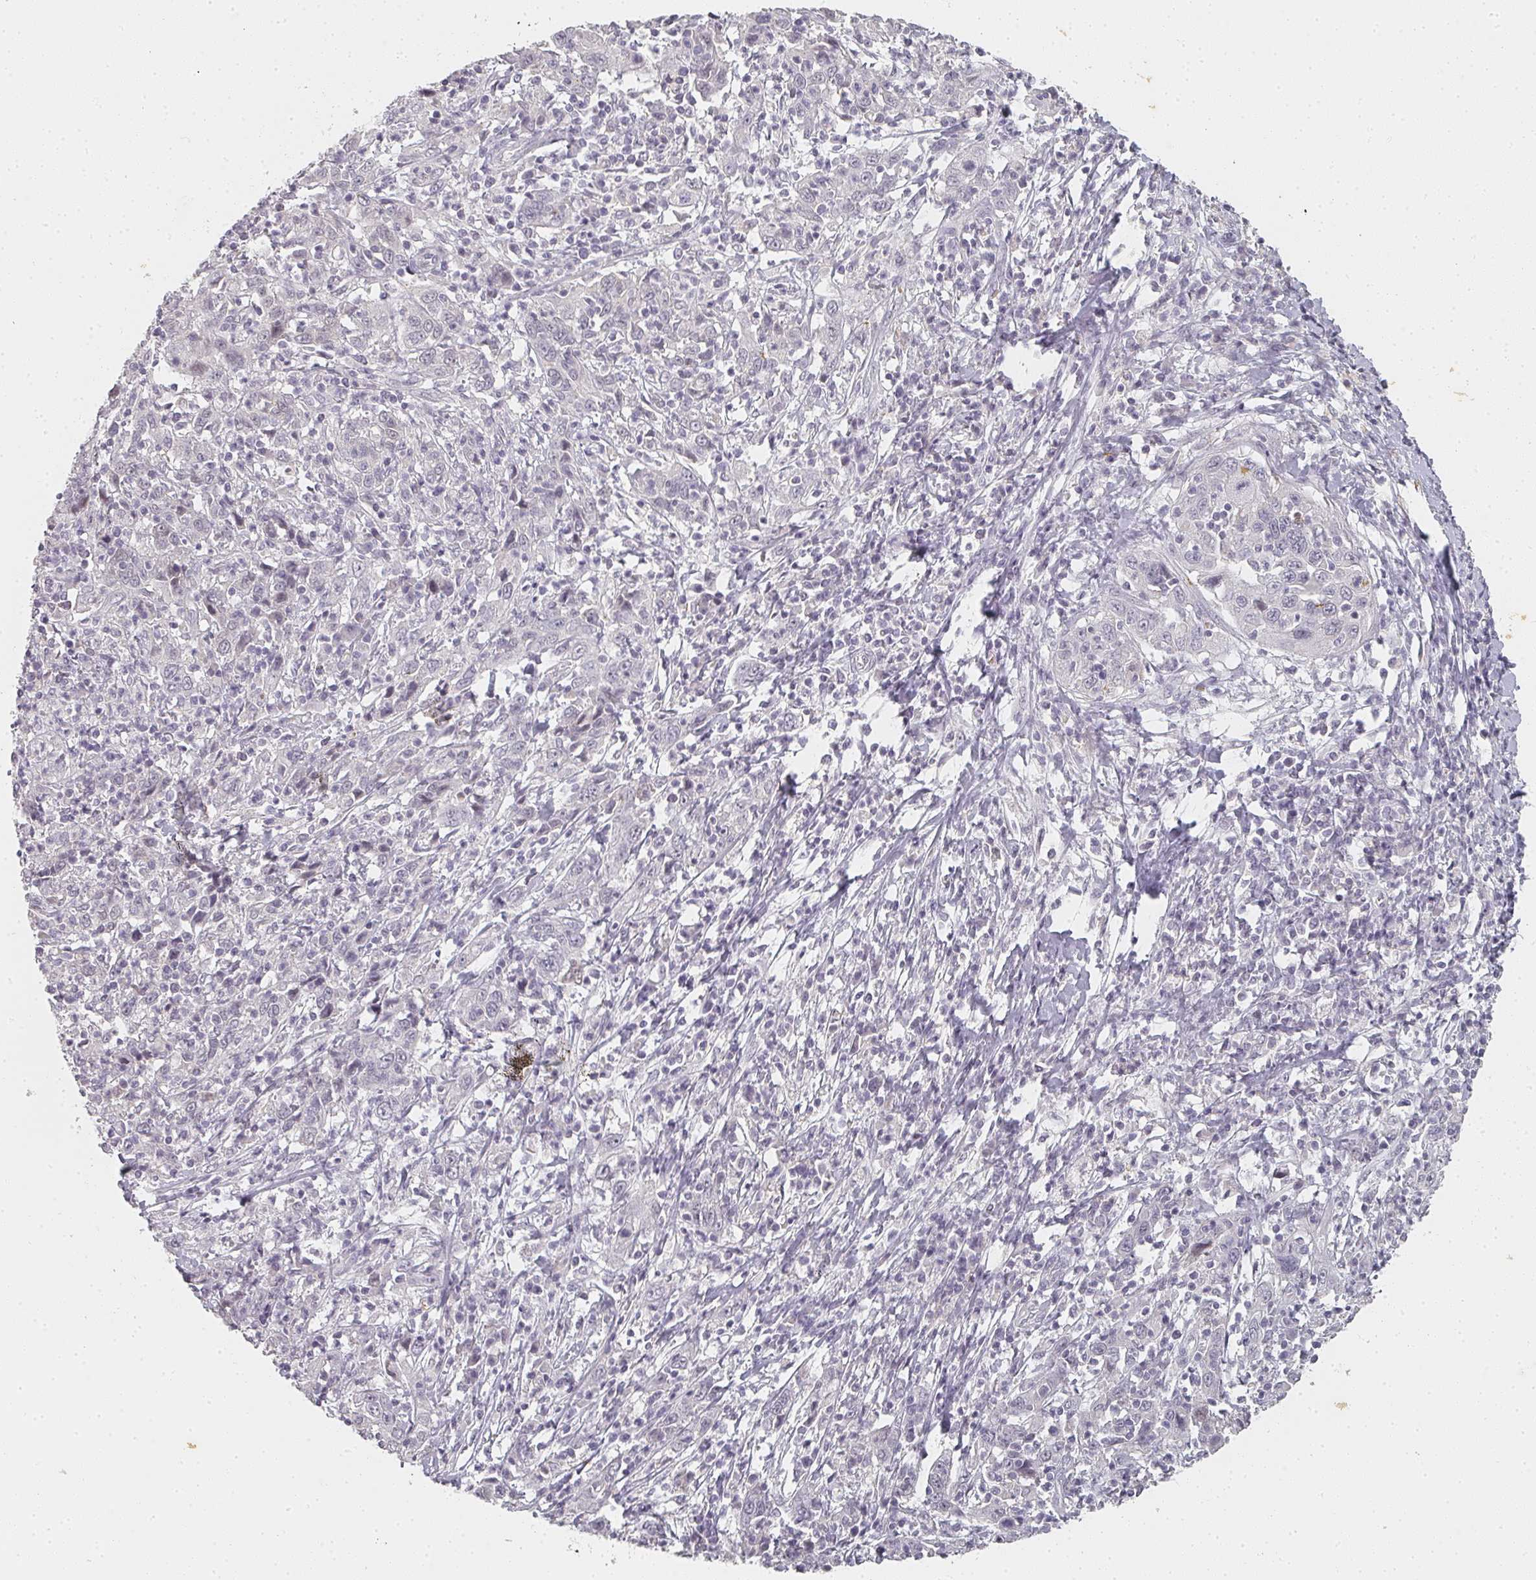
{"staining": {"intensity": "negative", "quantity": "none", "location": "none"}, "tissue": "cervical cancer", "cell_type": "Tumor cells", "image_type": "cancer", "snomed": [{"axis": "morphology", "description": "Squamous cell carcinoma, NOS"}, {"axis": "topography", "description": "Cervix"}], "caption": "Immunohistochemical staining of human cervical cancer displays no significant staining in tumor cells. Nuclei are stained in blue.", "gene": "SHISA2", "patient": {"sex": "female", "age": 46}}